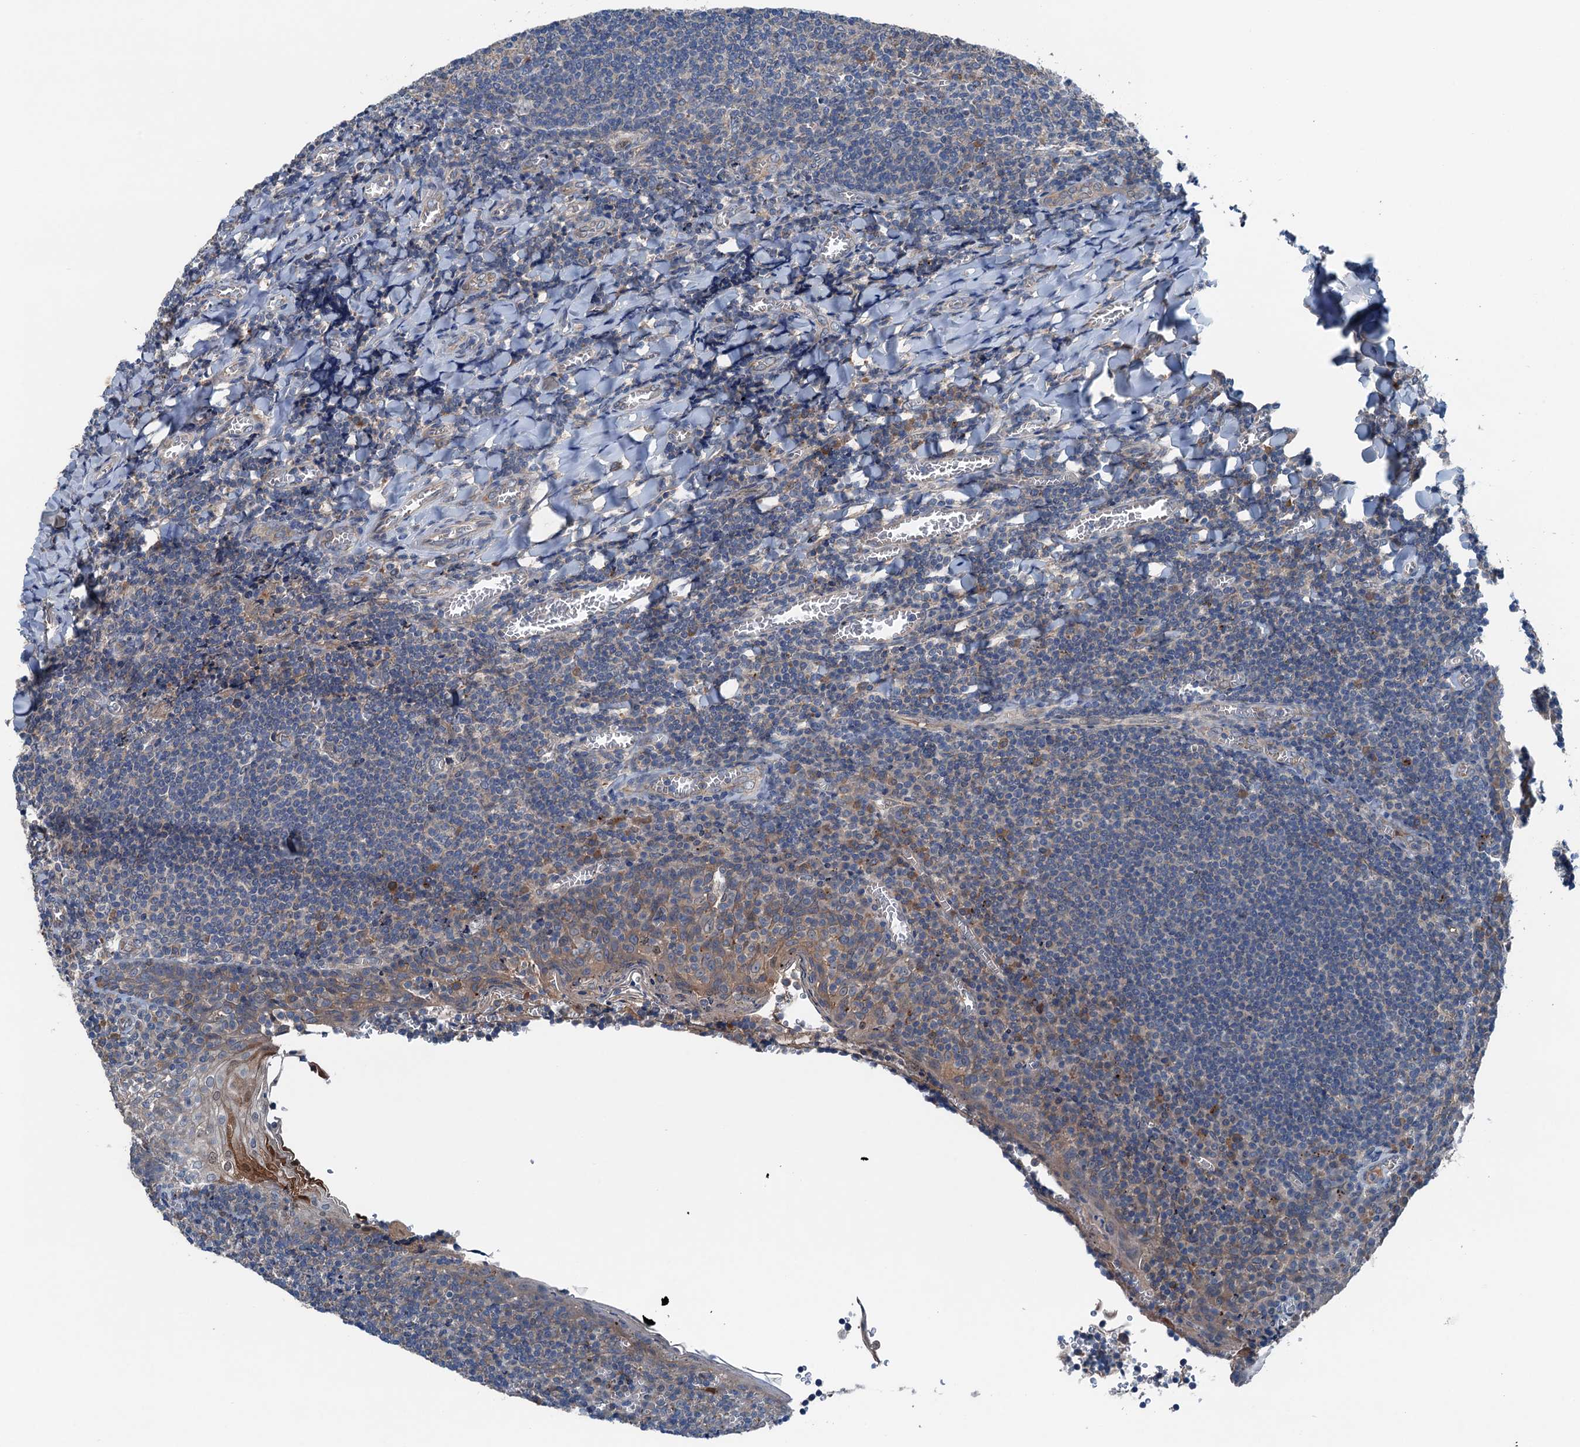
{"staining": {"intensity": "weak", "quantity": "<25%", "location": "cytoplasmic/membranous"}, "tissue": "tonsil", "cell_type": "Germinal center cells", "image_type": "normal", "snomed": [{"axis": "morphology", "description": "Normal tissue, NOS"}, {"axis": "topography", "description": "Tonsil"}], "caption": "Benign tonsil was stained to show a protein in brown. There is no significant expression in germinal center cells. Nuclei are stained in blue.", "gene": "SLC2A10", "patient": {"sex": "male", "age": 27}}